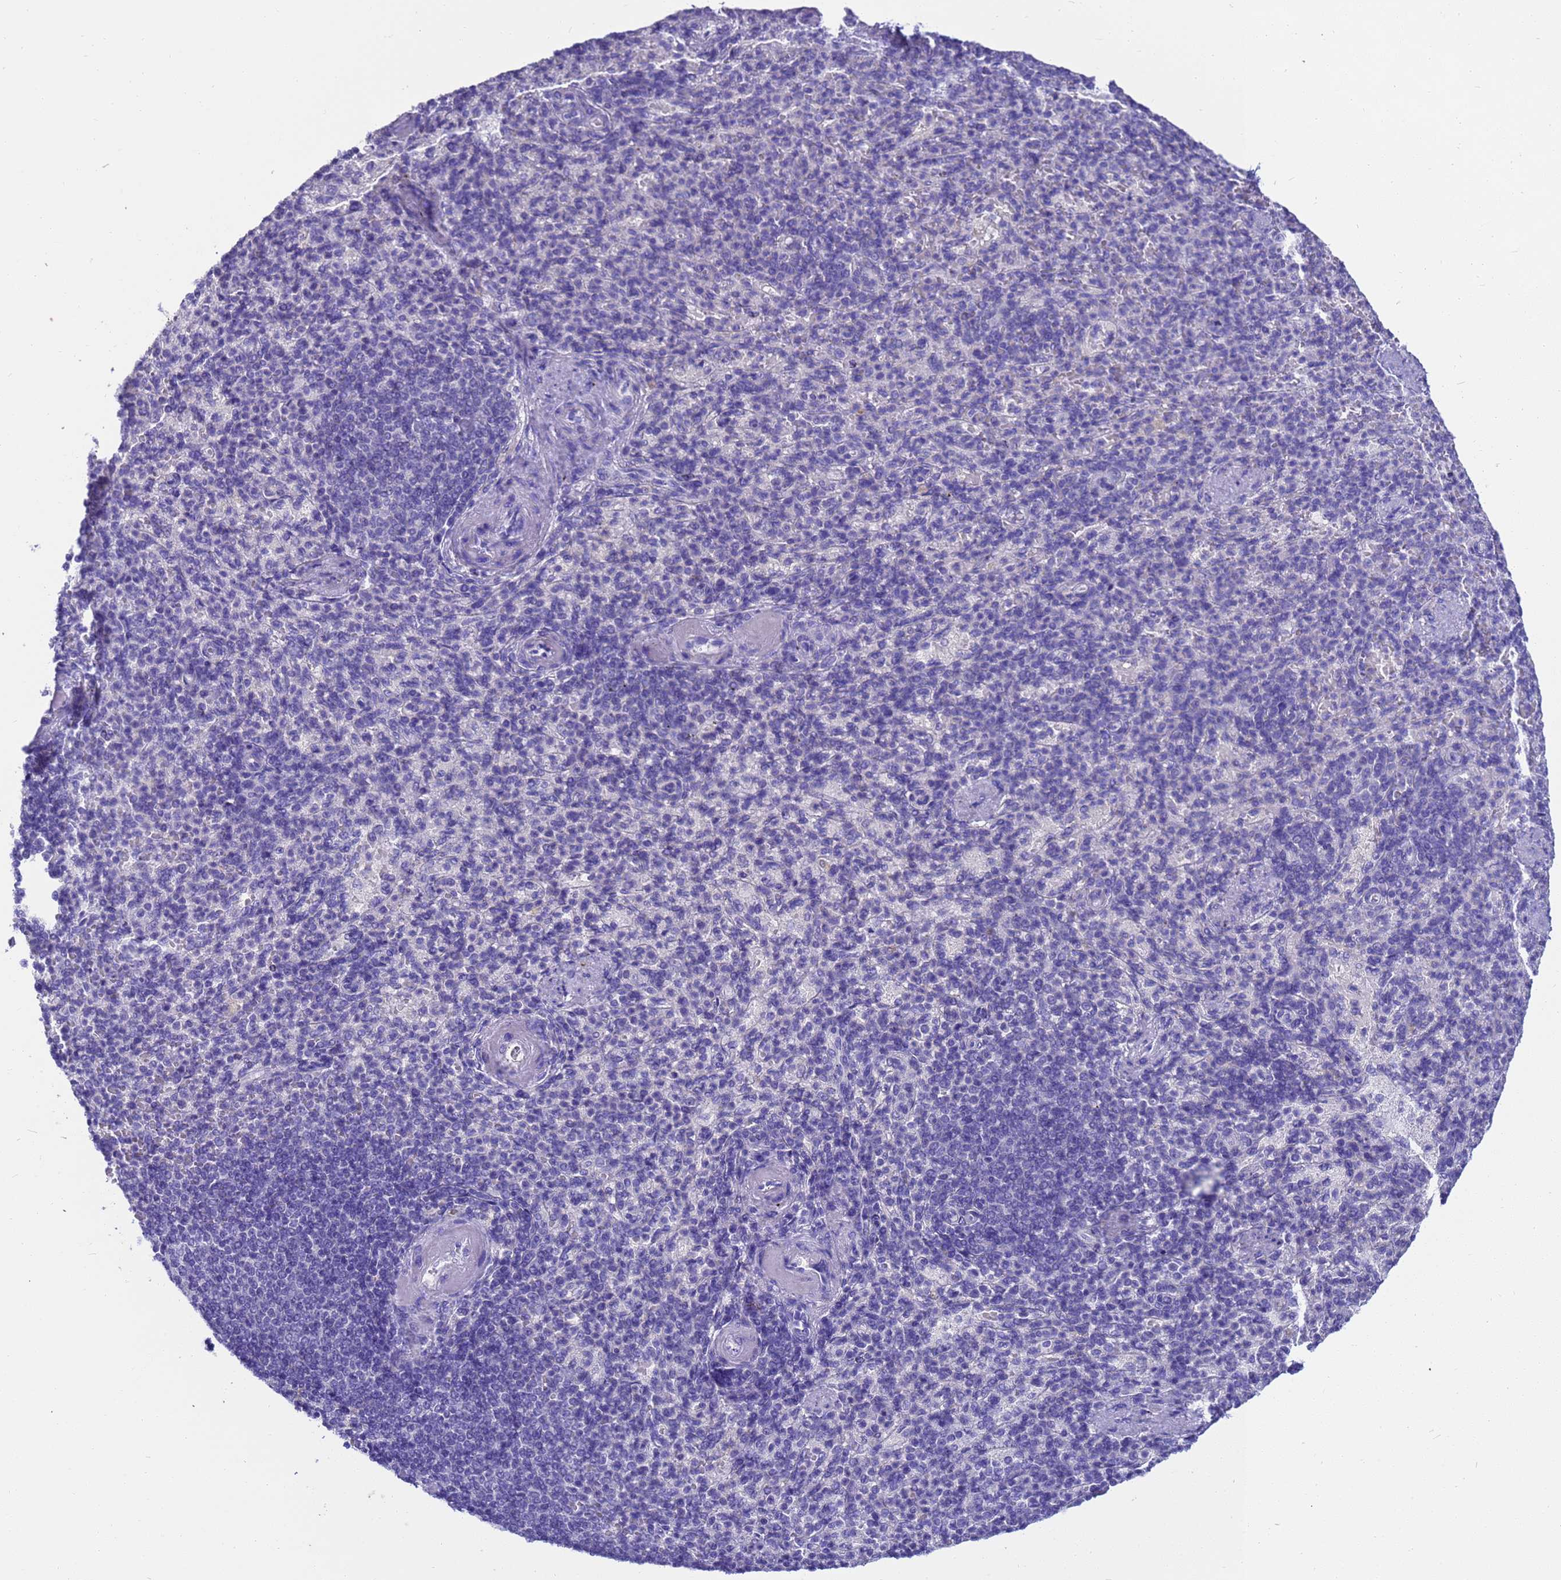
{"staining": {"intensity": "negative", "quantity": "none", "location": "none"}, "tissue": "spleen", "cell_type": "Cells in red pulp", "image_type": "normal", "snomed": [{"axis": "morphology", "description": "Normal tissue, NOS"}, {"axis": "topography", "description": "Spleen"}], "caption": "High magnification brightfield microscopy of unremarkable spleen stained with DAB (brown) and counterstained with hematoxylin (blue): cells in red pulp show no significant positivity.", "gene": "MS4A13", "patient": {"sex": "female", "age": 74}}